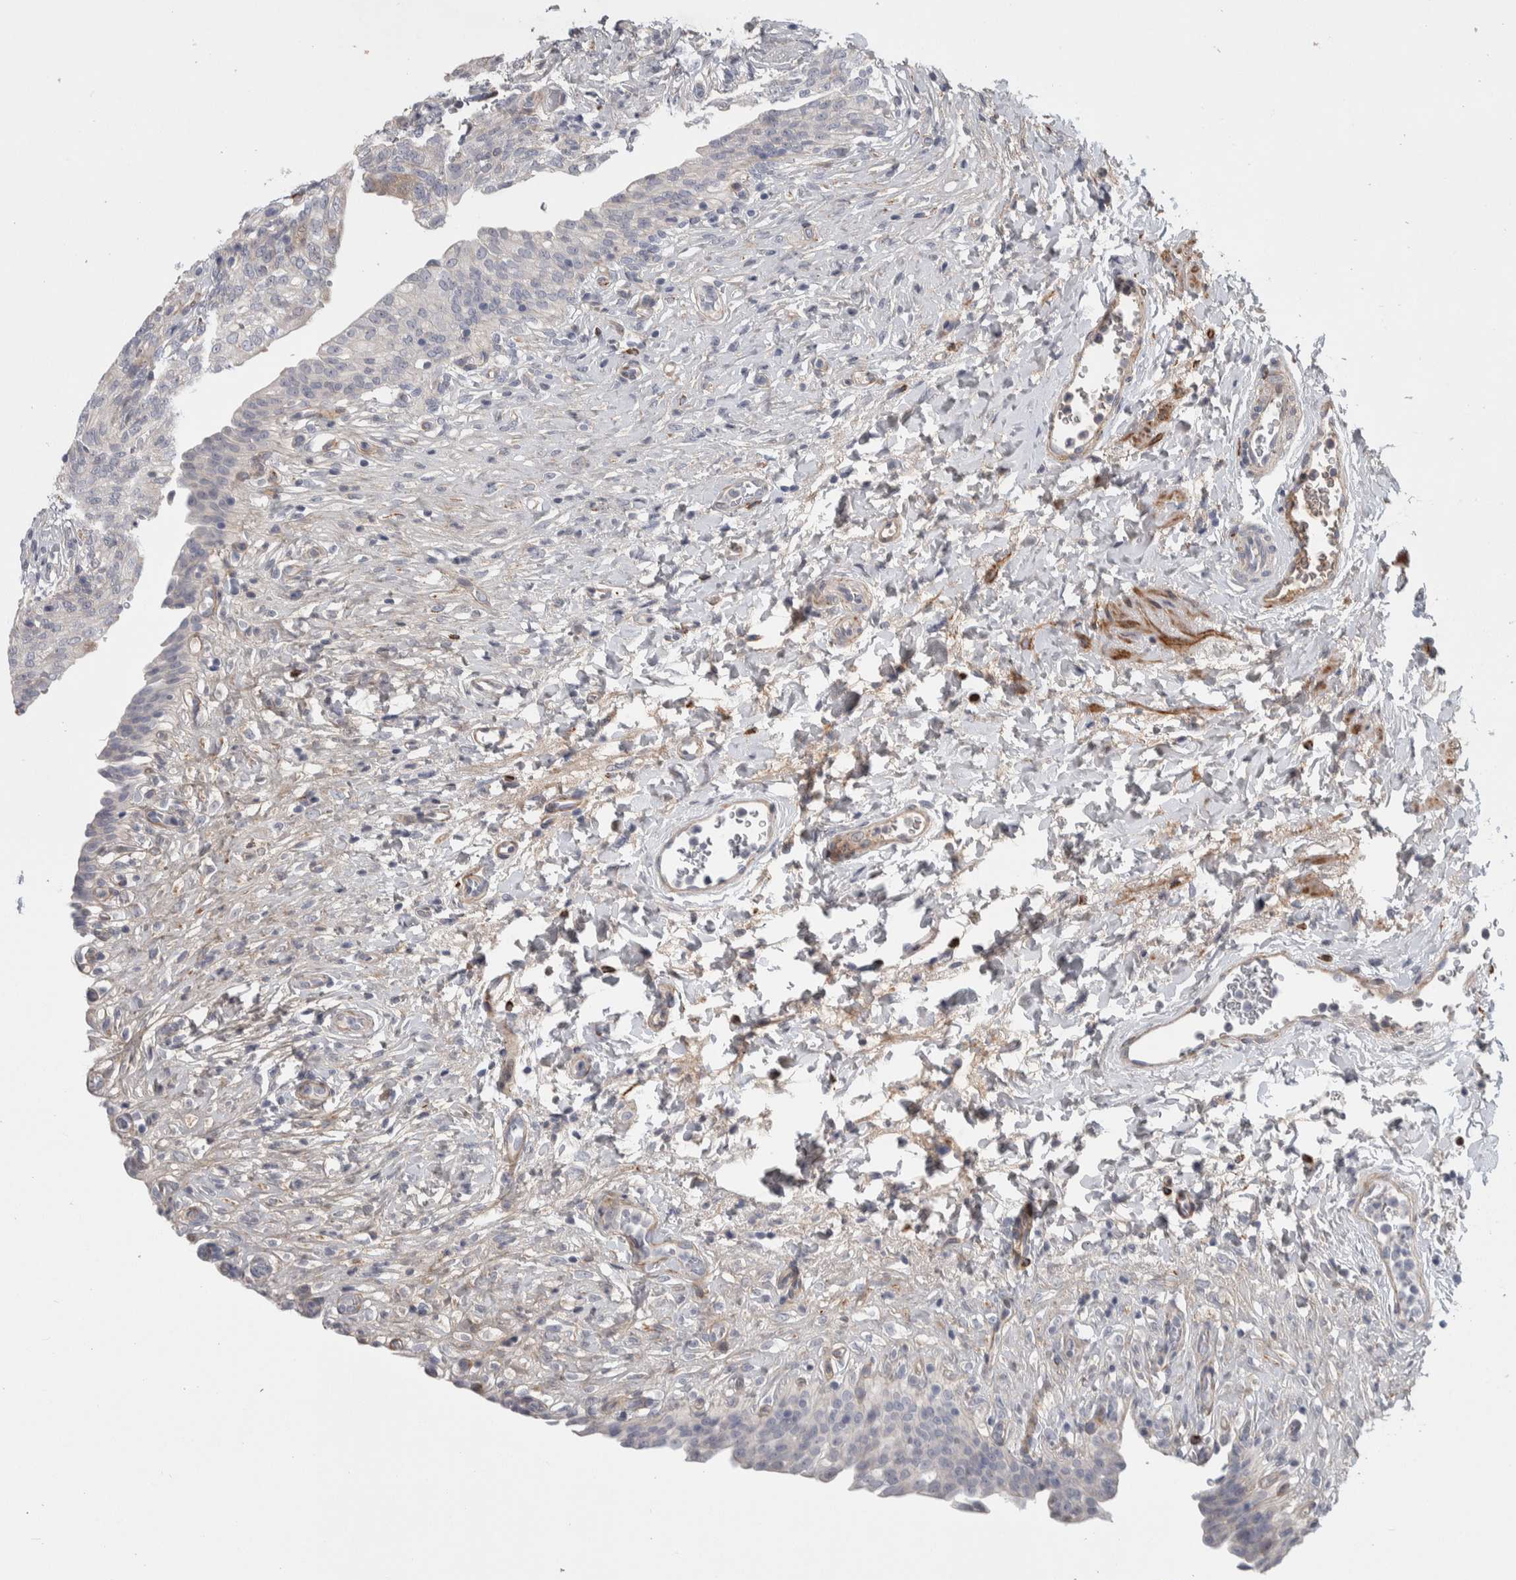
{"staining": {"intensity": "negative", "quantity": "none", "location": "none"}, "tissue": "urinary bladder", "cell_type": "Urothelial cells", "image_type": "normal", "snomed": [{"axis": "morphology", "description": "Urothelial carcinoma, High grade"}, {"axis": "topography", "description": "Urinary bladder"}], "caption": "A high-resolution photomicrograph shows IHC staining of normal urinary bladder, which displays no significant expression in urothelial cells. (IHC, brightfield microscopy, high magnification).", "gene": "PSMG3", "patient": {"sex": "male", "age": 46}}